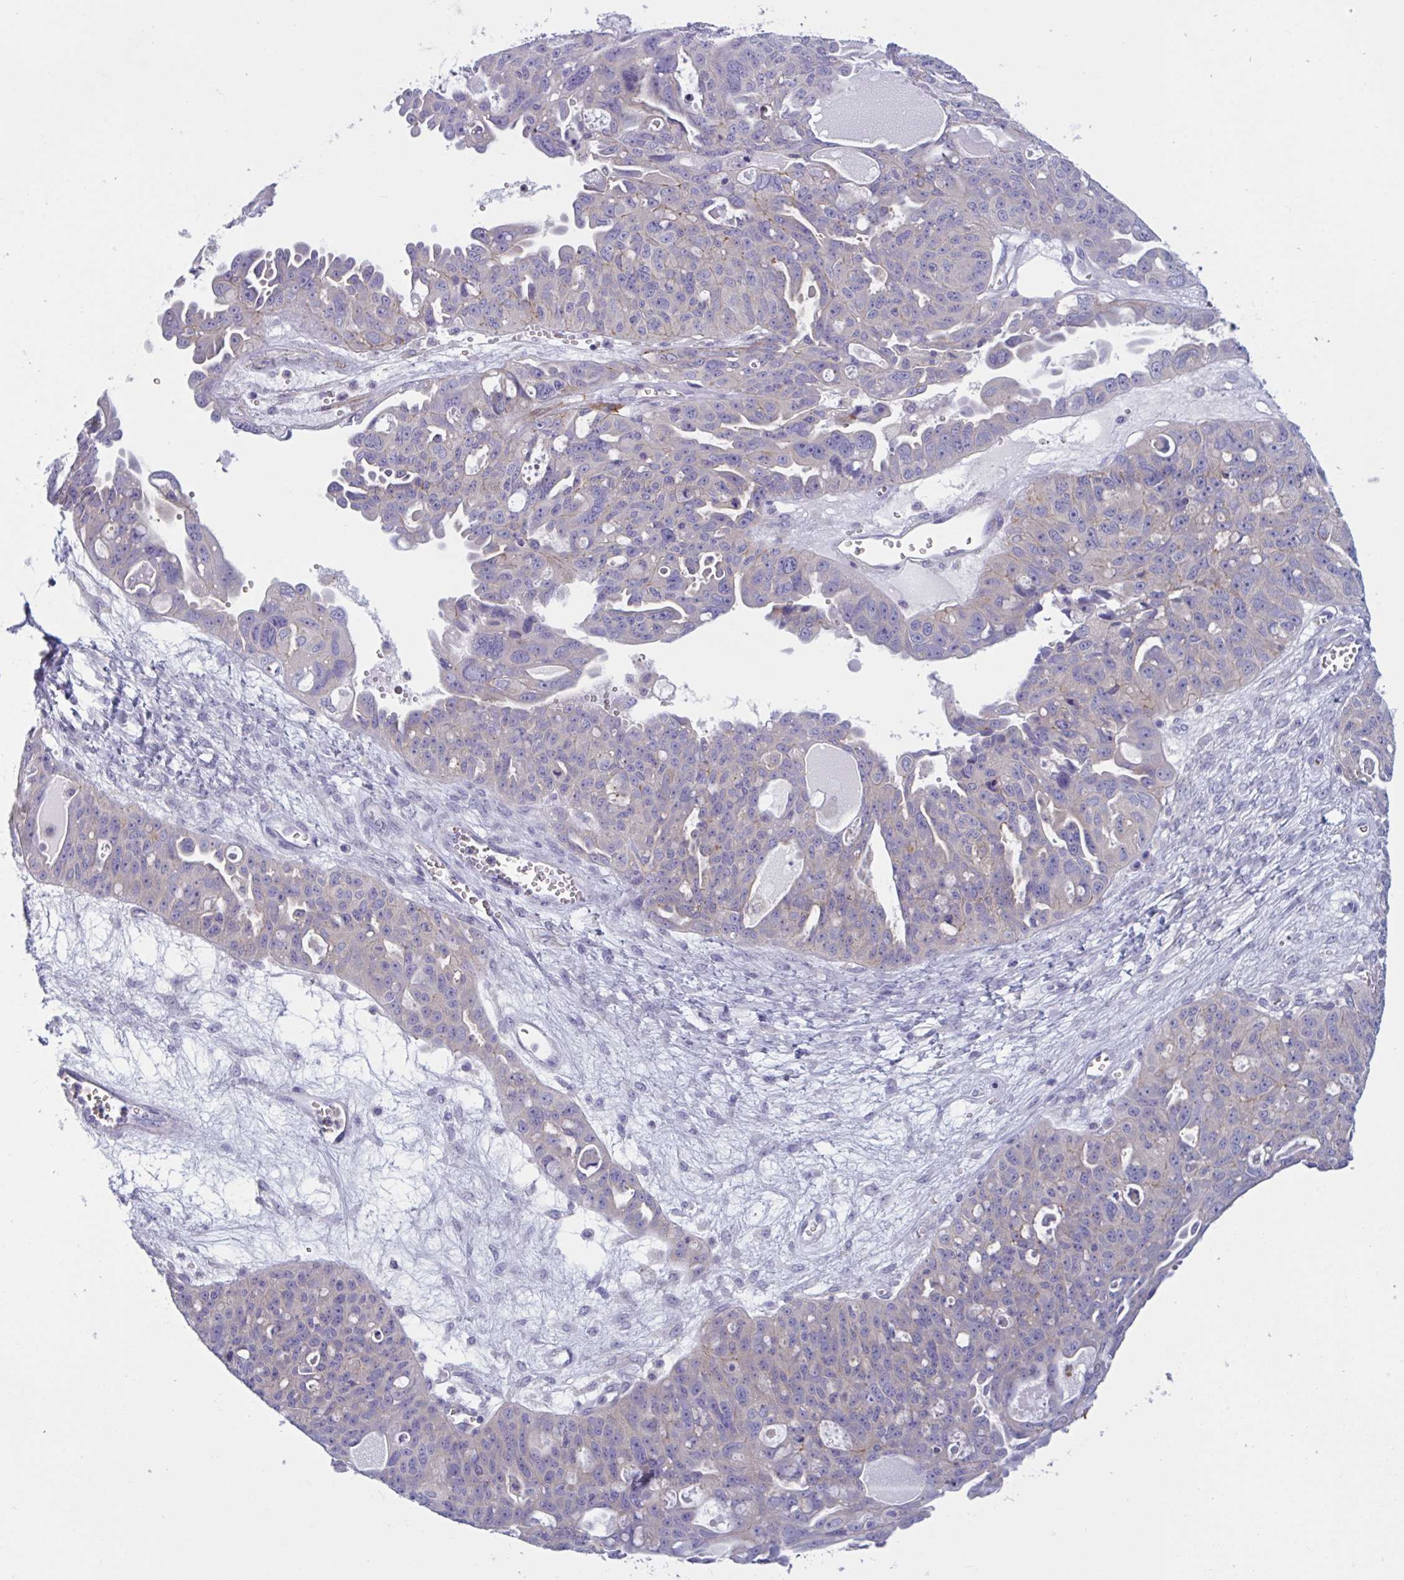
{"staining": {"intensity": "negative", "quantity": "none", "location": "none"}, "tissue": "ovarian cancer", "cell_type": "Tumor cells", "image_type": "cancer", "snomed": [{"axis": "morphology", "description": "Carcinoma, endometroid"}, {"axis": "topography", "description": "Ovary"}], "caption": "Human ovarian cancer (endometroid carcinoma) stained for a protein using IHC exhibits no positivity in tumor cells.", "gene": "OXLD1", "patient": {"sex": "female", "age": 70}}